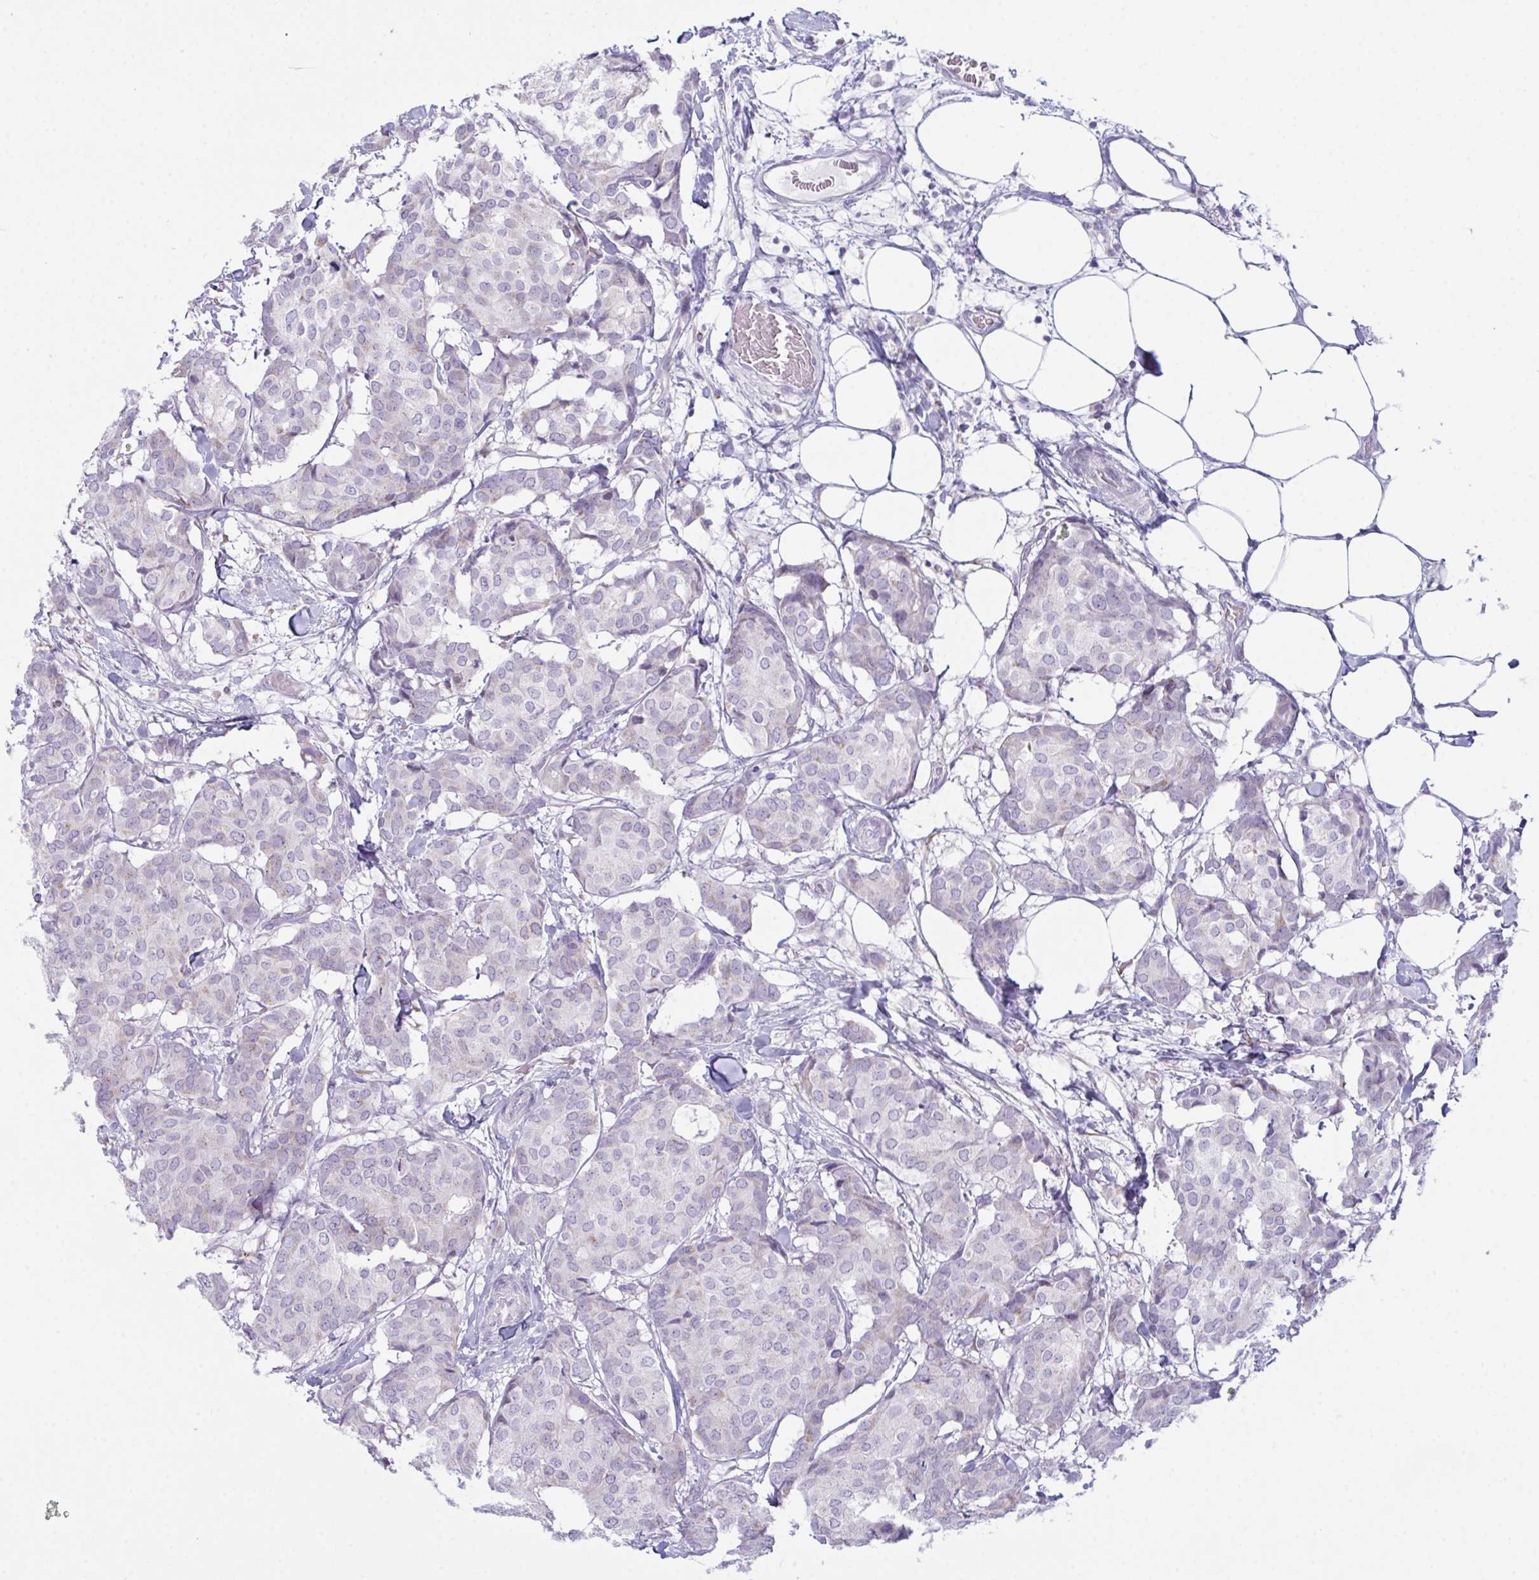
{"staining": {"intensity": "weak", "quantity": "<25%", "location": "cytoplasmic/membranous"}, "tissue": "breast cancer", "cell_type": "Tumor cells", "image_type": "cancer", "snomed": [{"axis": "morphology", "description": "Duct carcinoma"}, {"axis": "topography", "description": "Breast"}], "caption": "Human breast cancer (intraductal carcinoma) stained for a protein using immunohistochemistry (IHC) demonstrates no staining in tumor cells.", "gene": "BBS1", "patient": {"sex": "female", "age": 75}}